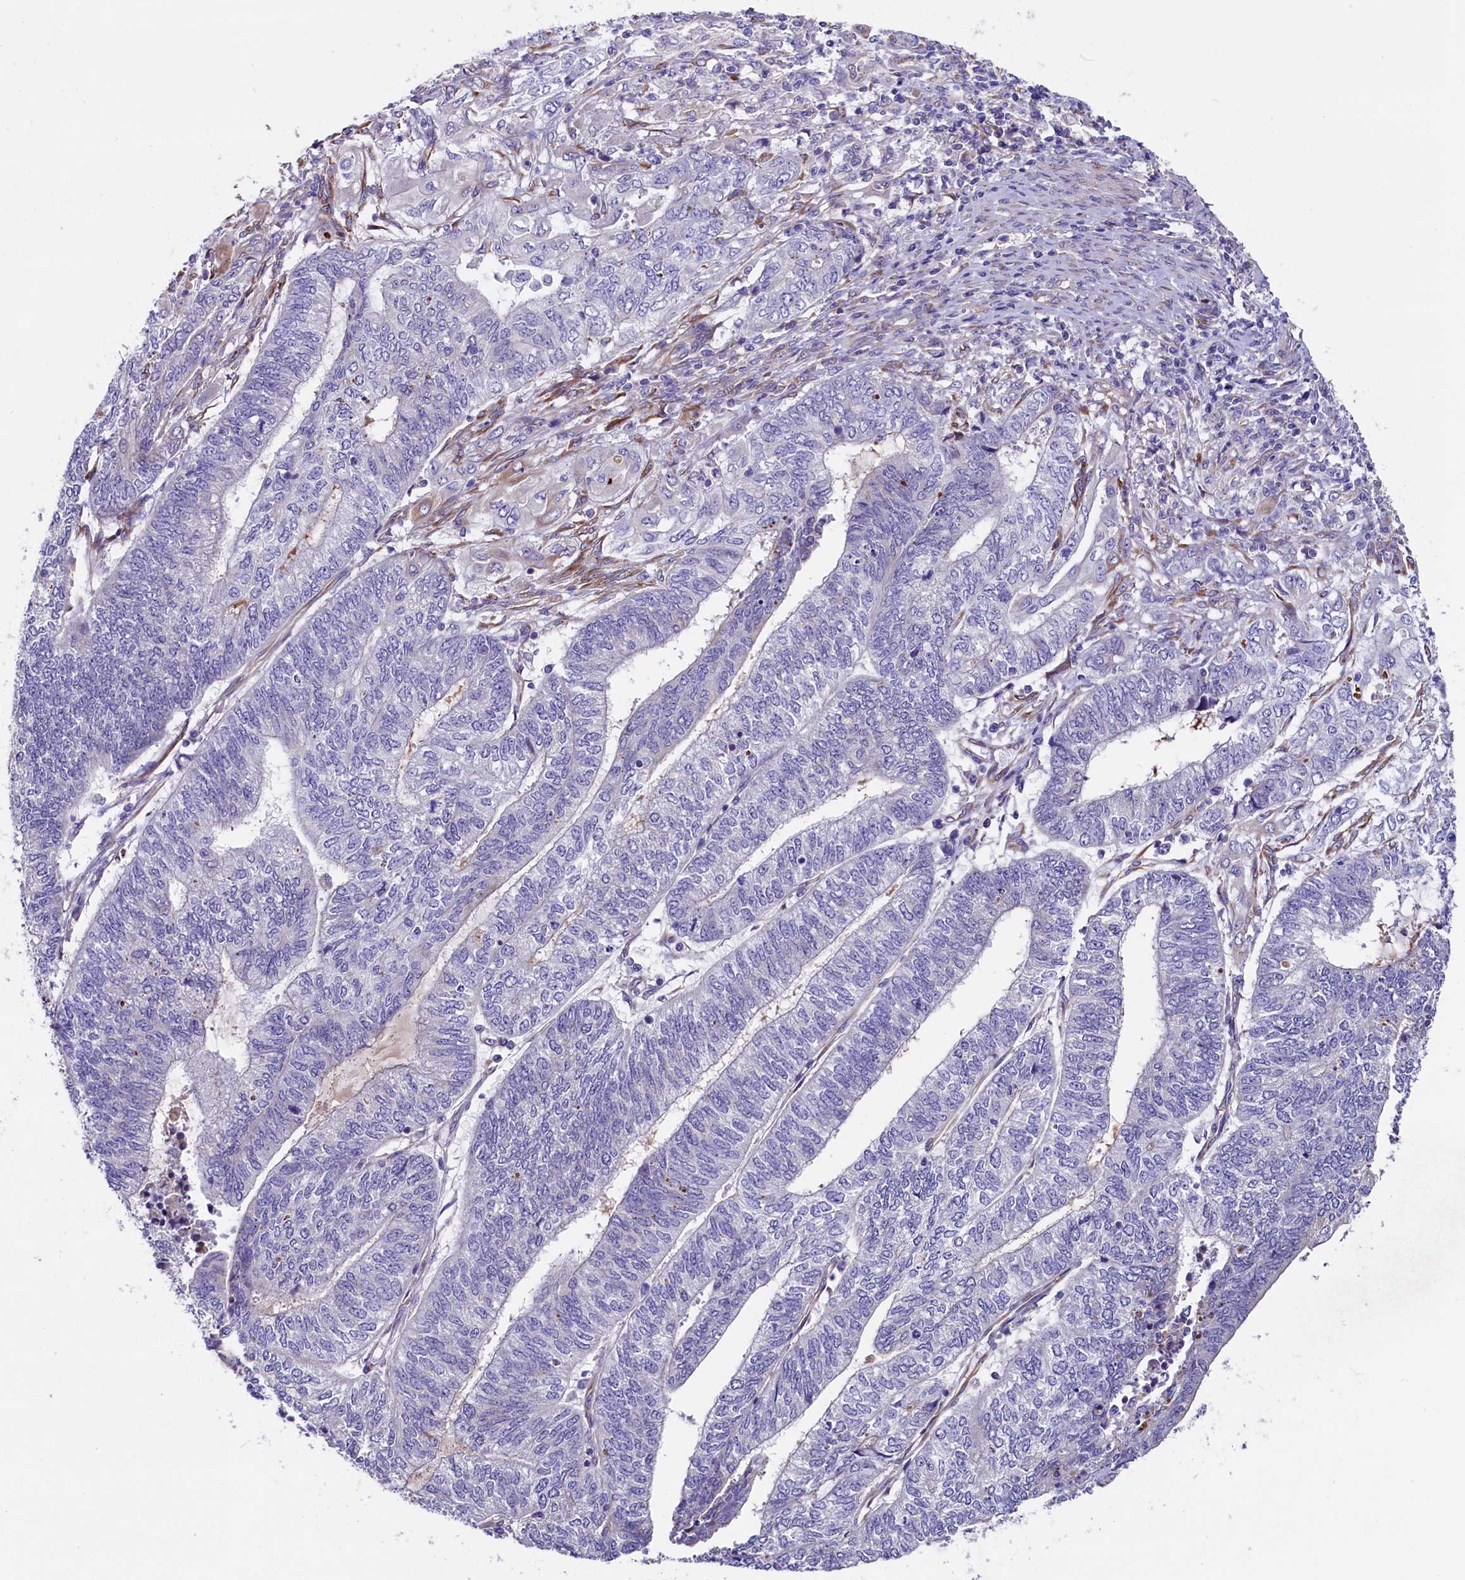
{"staining": {"intensity": "negative", "quantity": "none", "location": "none"}, "tissue": "endometrial cancer", "cell_type": "Tumor cells", "image_type": "cancer", "snomed": [{"axis": "morphology", "description": "Adenocarcinoma, NOS"}, {"axis": "topography", "description": "Uterus"}, {"axis": "topography", "description": "Endometrium"}], "caption": "Photomicrograph shows no protein staining in tumor cells of adenocarcinoma (endometrial) tissue. (Immunohistochemistry (ihc), brightfield microscopy, high magnification).", "gene": "GPR108", "patient": {"sex": "female", "age": 70}}